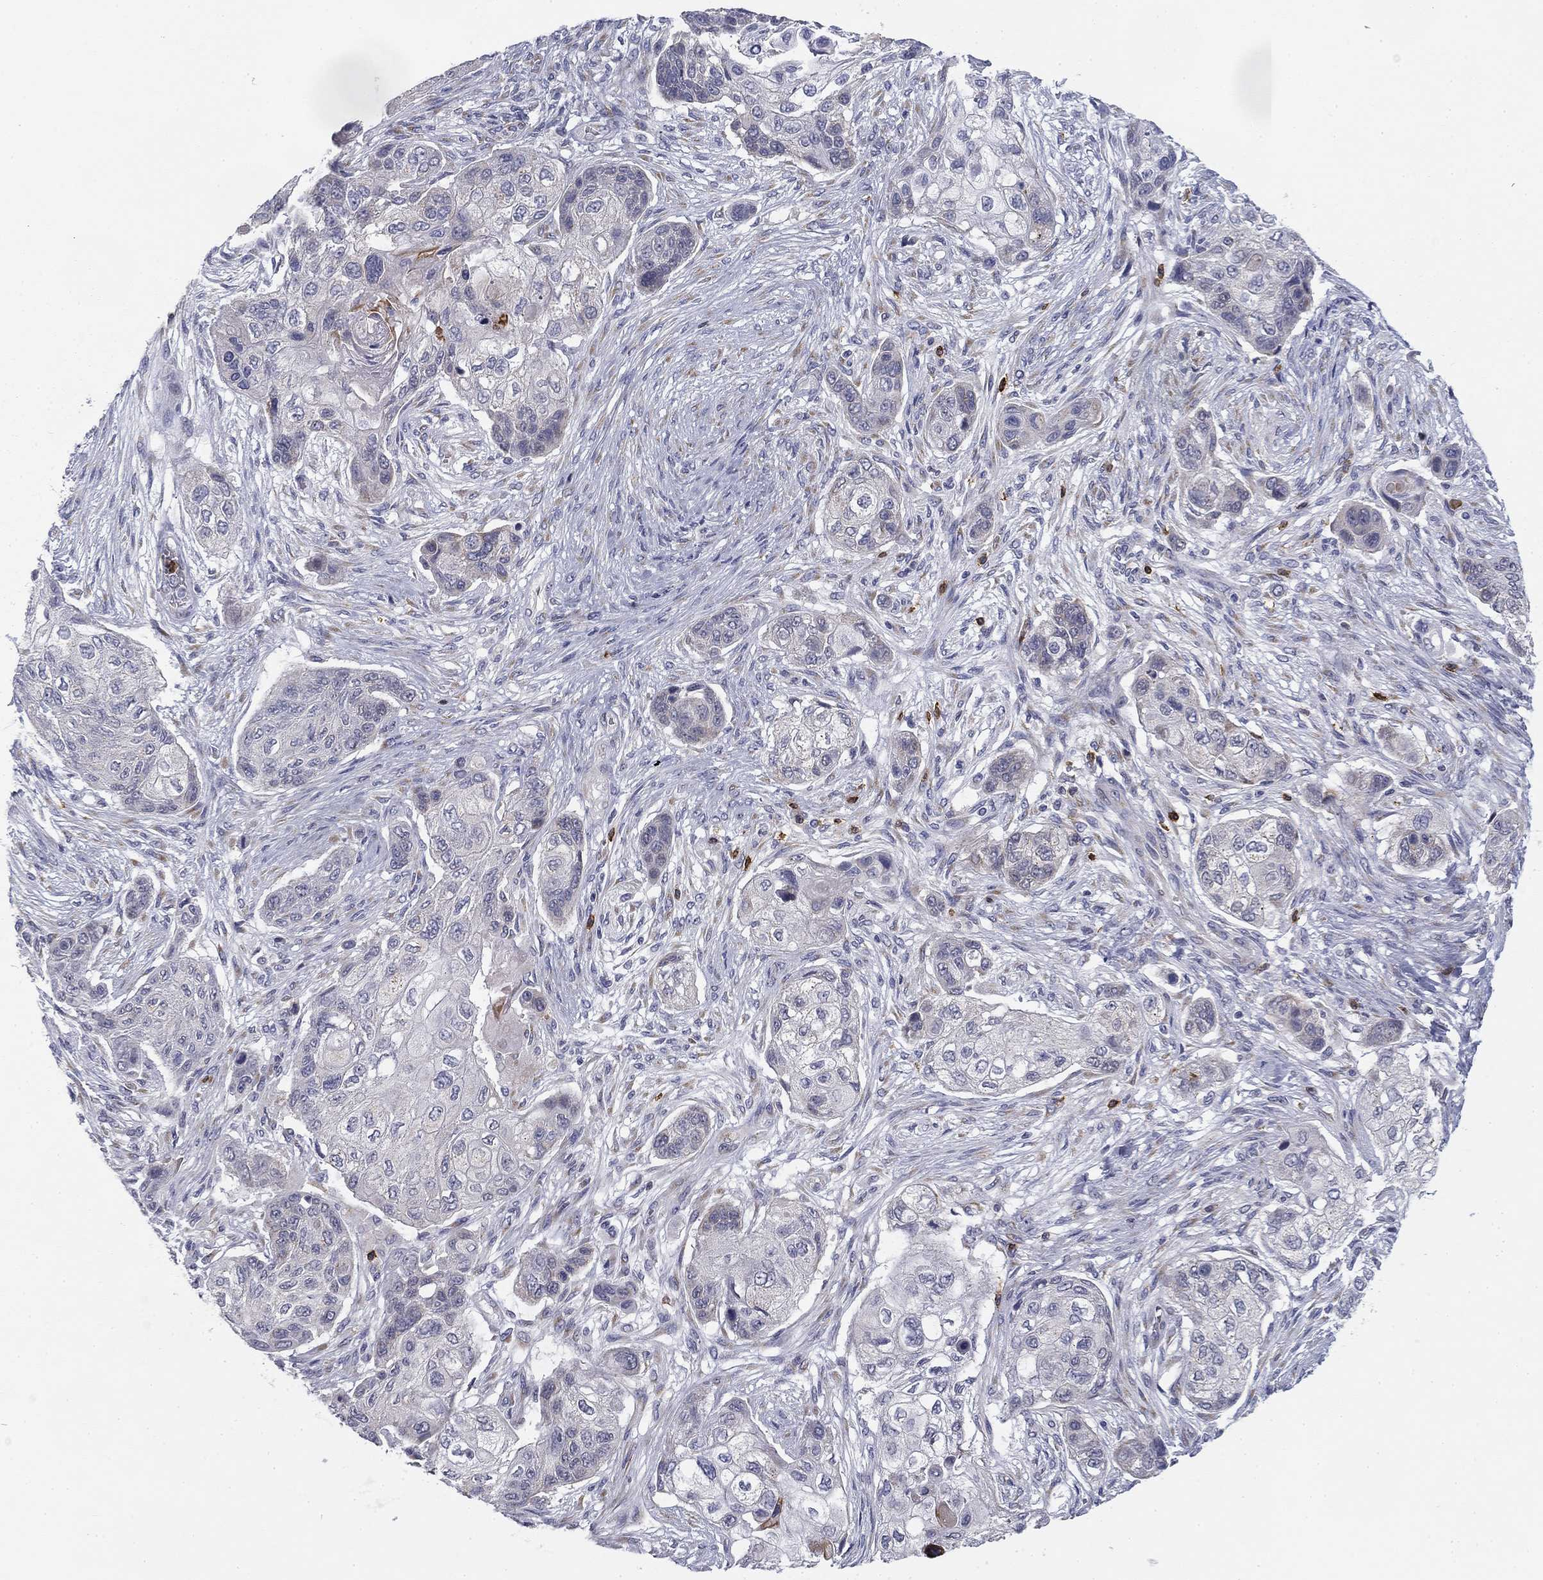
{"staining": {"intensity": "negative", "quantity": "none", "location": "none"}, "tissue": "lung cancer", "cell_type": "Tumor cells", "image_type": "cancer", "snomed": [{"axis": "morphology", "description": "Squamous cell carcinoma, NOS"}, {"axis": "topography", "description": "Lung"}], "caption": "DAB immunohistochemical staining of lung cancer shows no significant expression in tumor cells.", "gene": "TRAT1", "patient": {"sex": "male", "age": 69}}